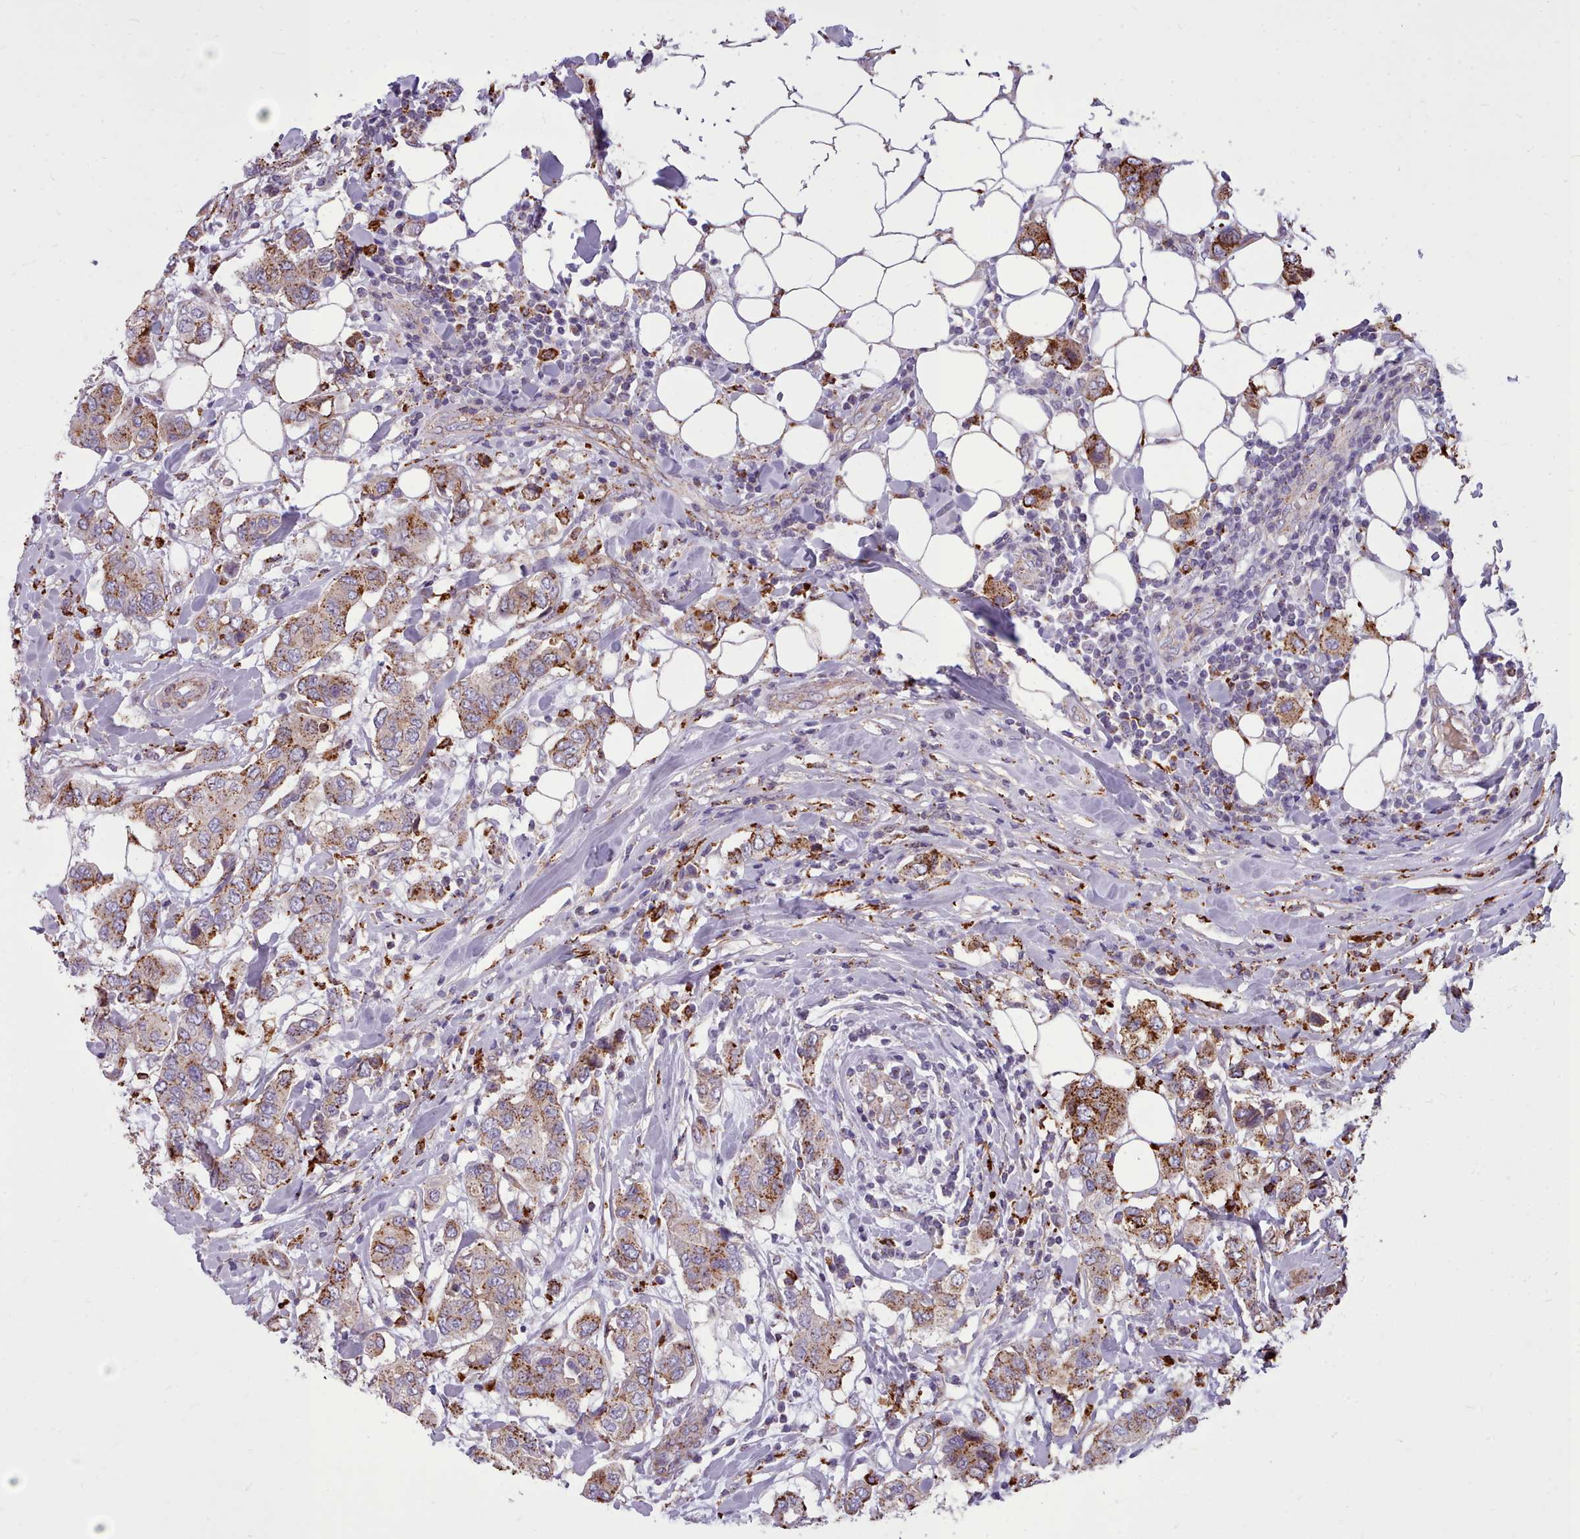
{"staining": {"intensity": "moderate", "quantity": ">75%", "location": "cytoplasmic/membranous"}, "tissue": "breast cancer", "cell_type": "Tumor cells", "image_type": "cancer", "snomed": [{"axis": "morphology", "description": "Lobular carcinoma"}, {"axis": "topography", "description": "Breast"}], "caption": "A brown stain shows moderate cytoplasmic/membranous staining of a protein in human breast cancer tumor cells.", "gene": "PACSIN3", "patient": {"sex": "female", "age": 51}}